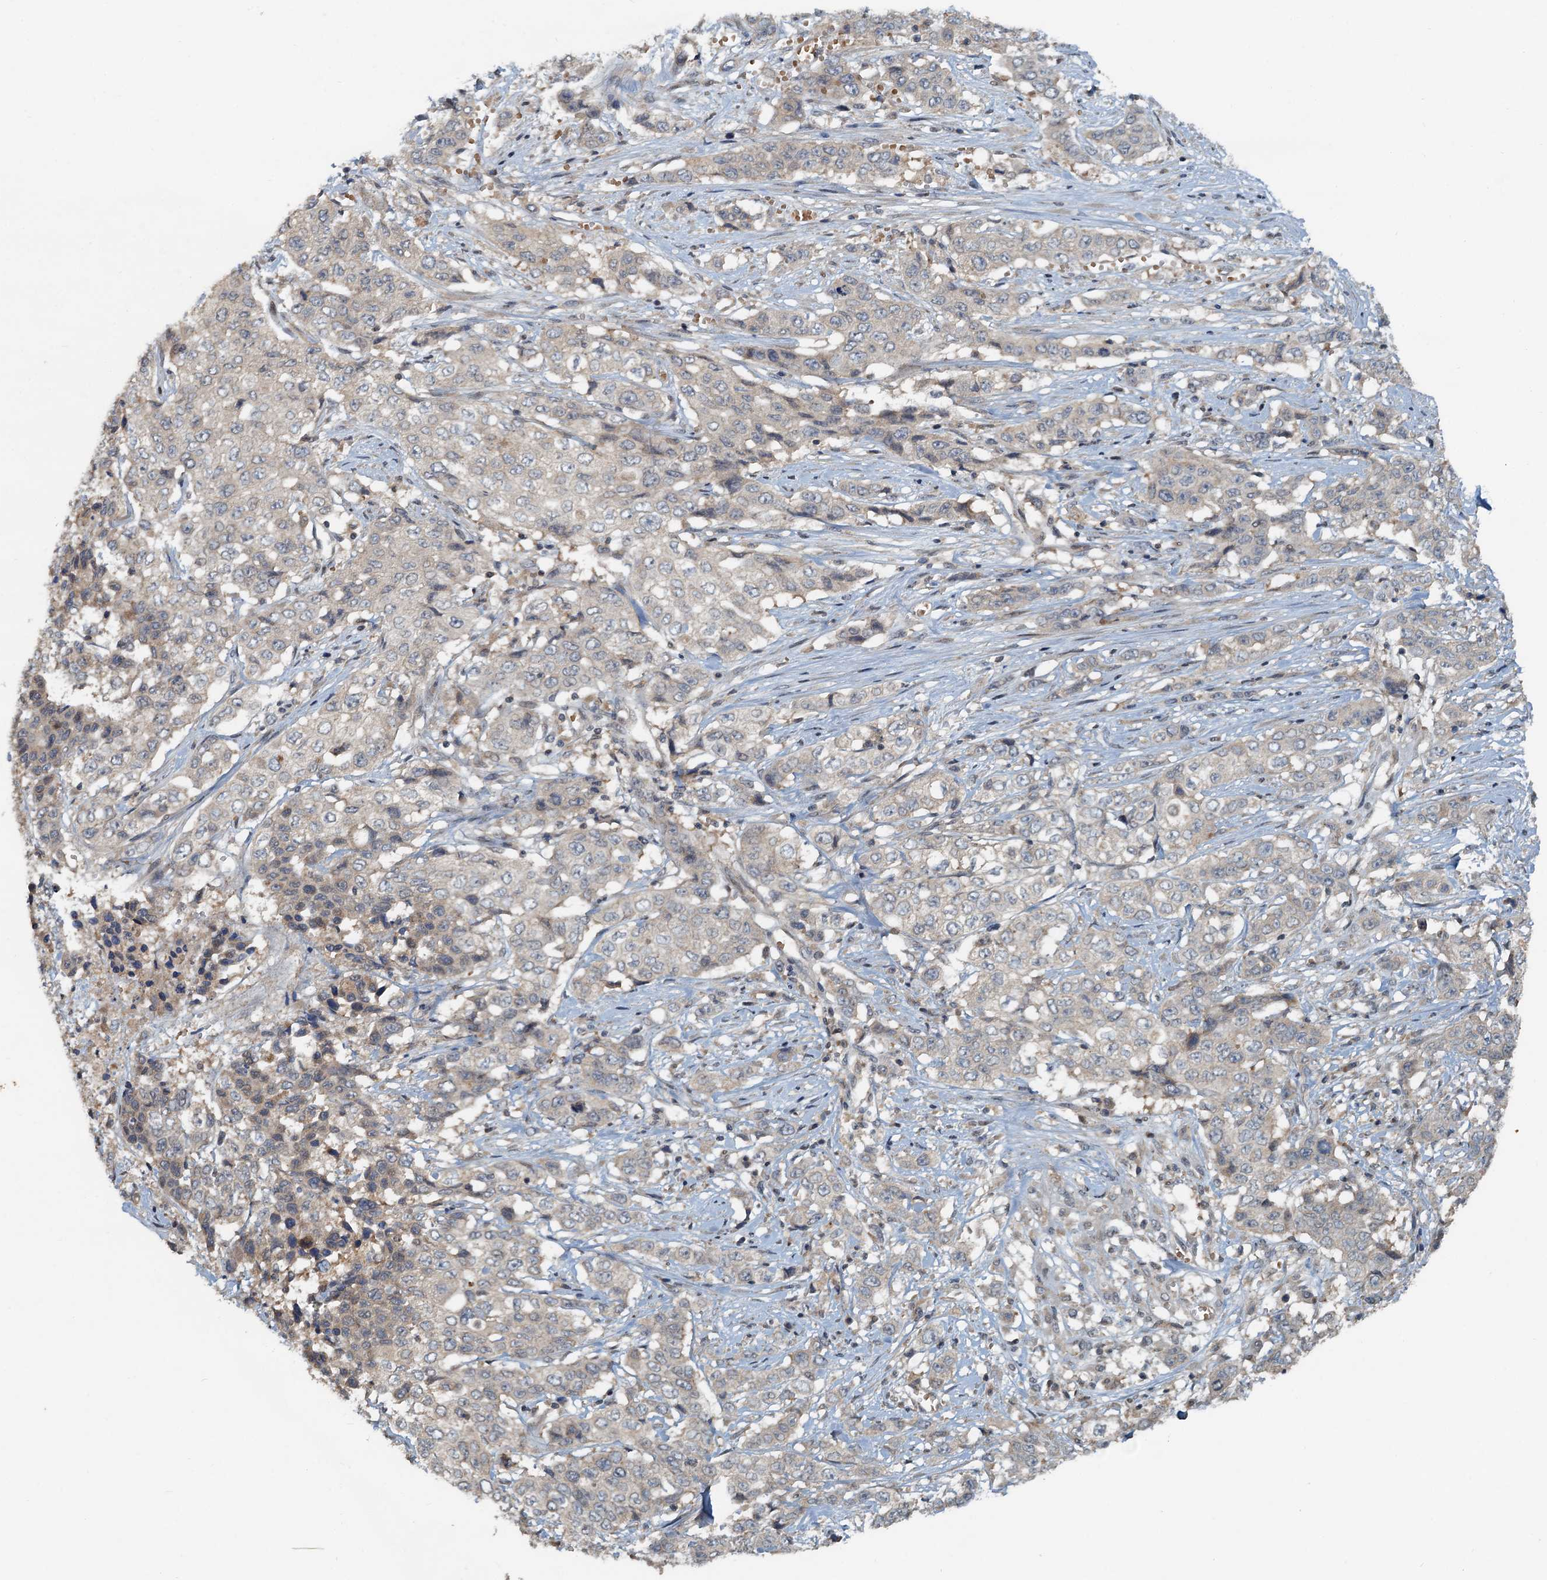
{"staining": {"intensity": "negative", "quantity": "none", "location": "none"}, "tissue": "stomach cancer", "cell_type": "Tumor cells", "image_type": "cancer", "snomed": [{"axis": "morphology", "description": "Adenocarcinoma, NOS"}, {"axis": "topography", "description": "Stomach, upper"}], "caption": "DAB immunohistochemical staining of human stomach cancer (adenocarcinoma) demonstrates no significant staining in tumor cells.", "gene": "CEP68", "patient": {"sex": "male", "age": 62}}